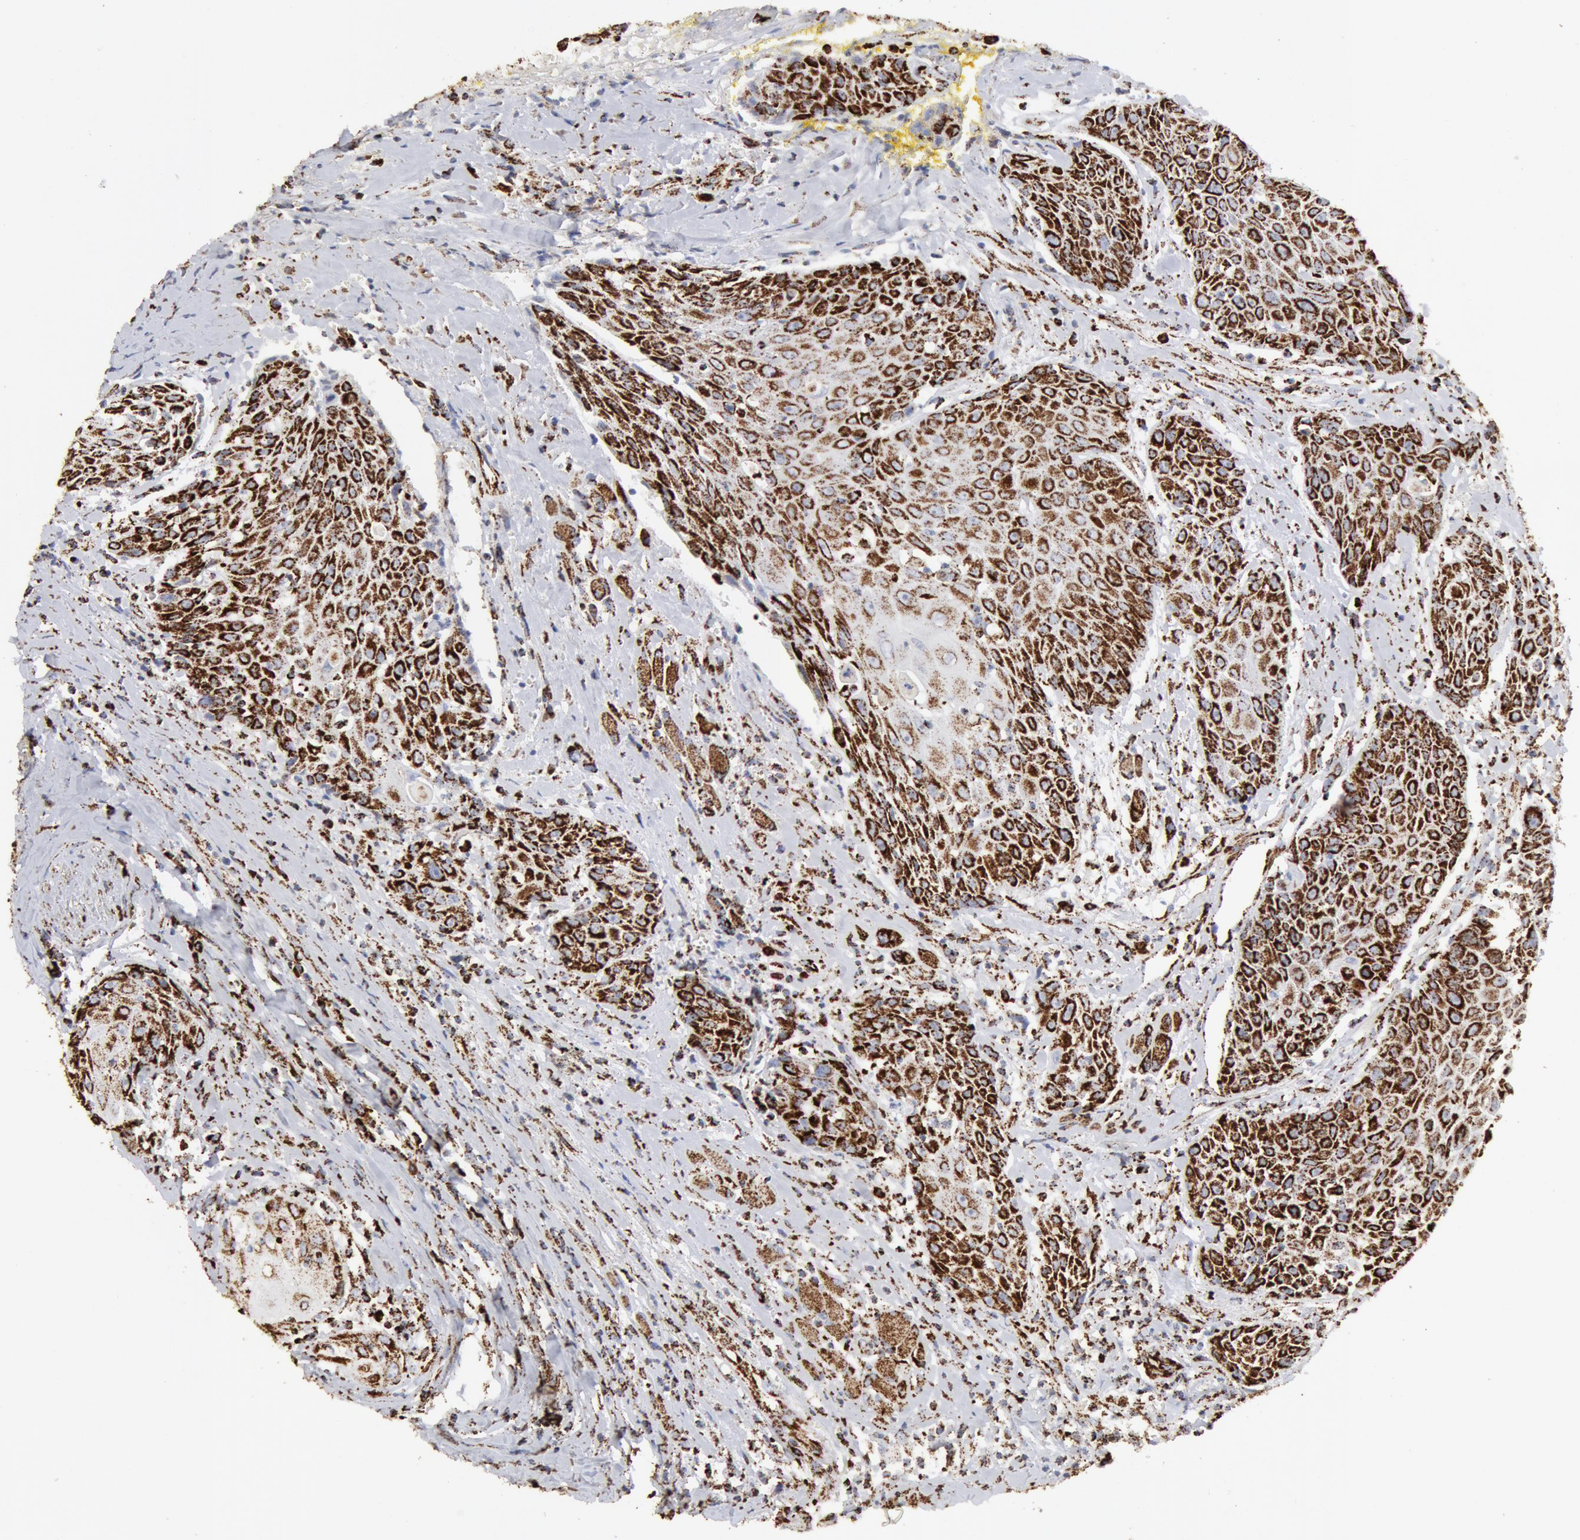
{"staining": {"intensity": "strong", "quantity": ">75%", "location": "cytoplasmic/membranous"}, "tissue": "head and neck cancer", "cell_type": "Tumor cells", "image_type": "cancer", "snomed": [{"axis": "morphology", "description": "Squamous cell carcinoma, NOS"}, {"axis": "topography", "description": "Oral tissue"}, {"axis": "topography", "description": "Head-Neck"}], "caption": "Squamous cell carcinoma (head and neck) was stained to show a protein in brown. There is high levels of strong cytoplasmic/membranous expression in about >75% of tumor cells.", "gene": "ATP5F1B", "patient": {"sex": "female", "age": 82}}